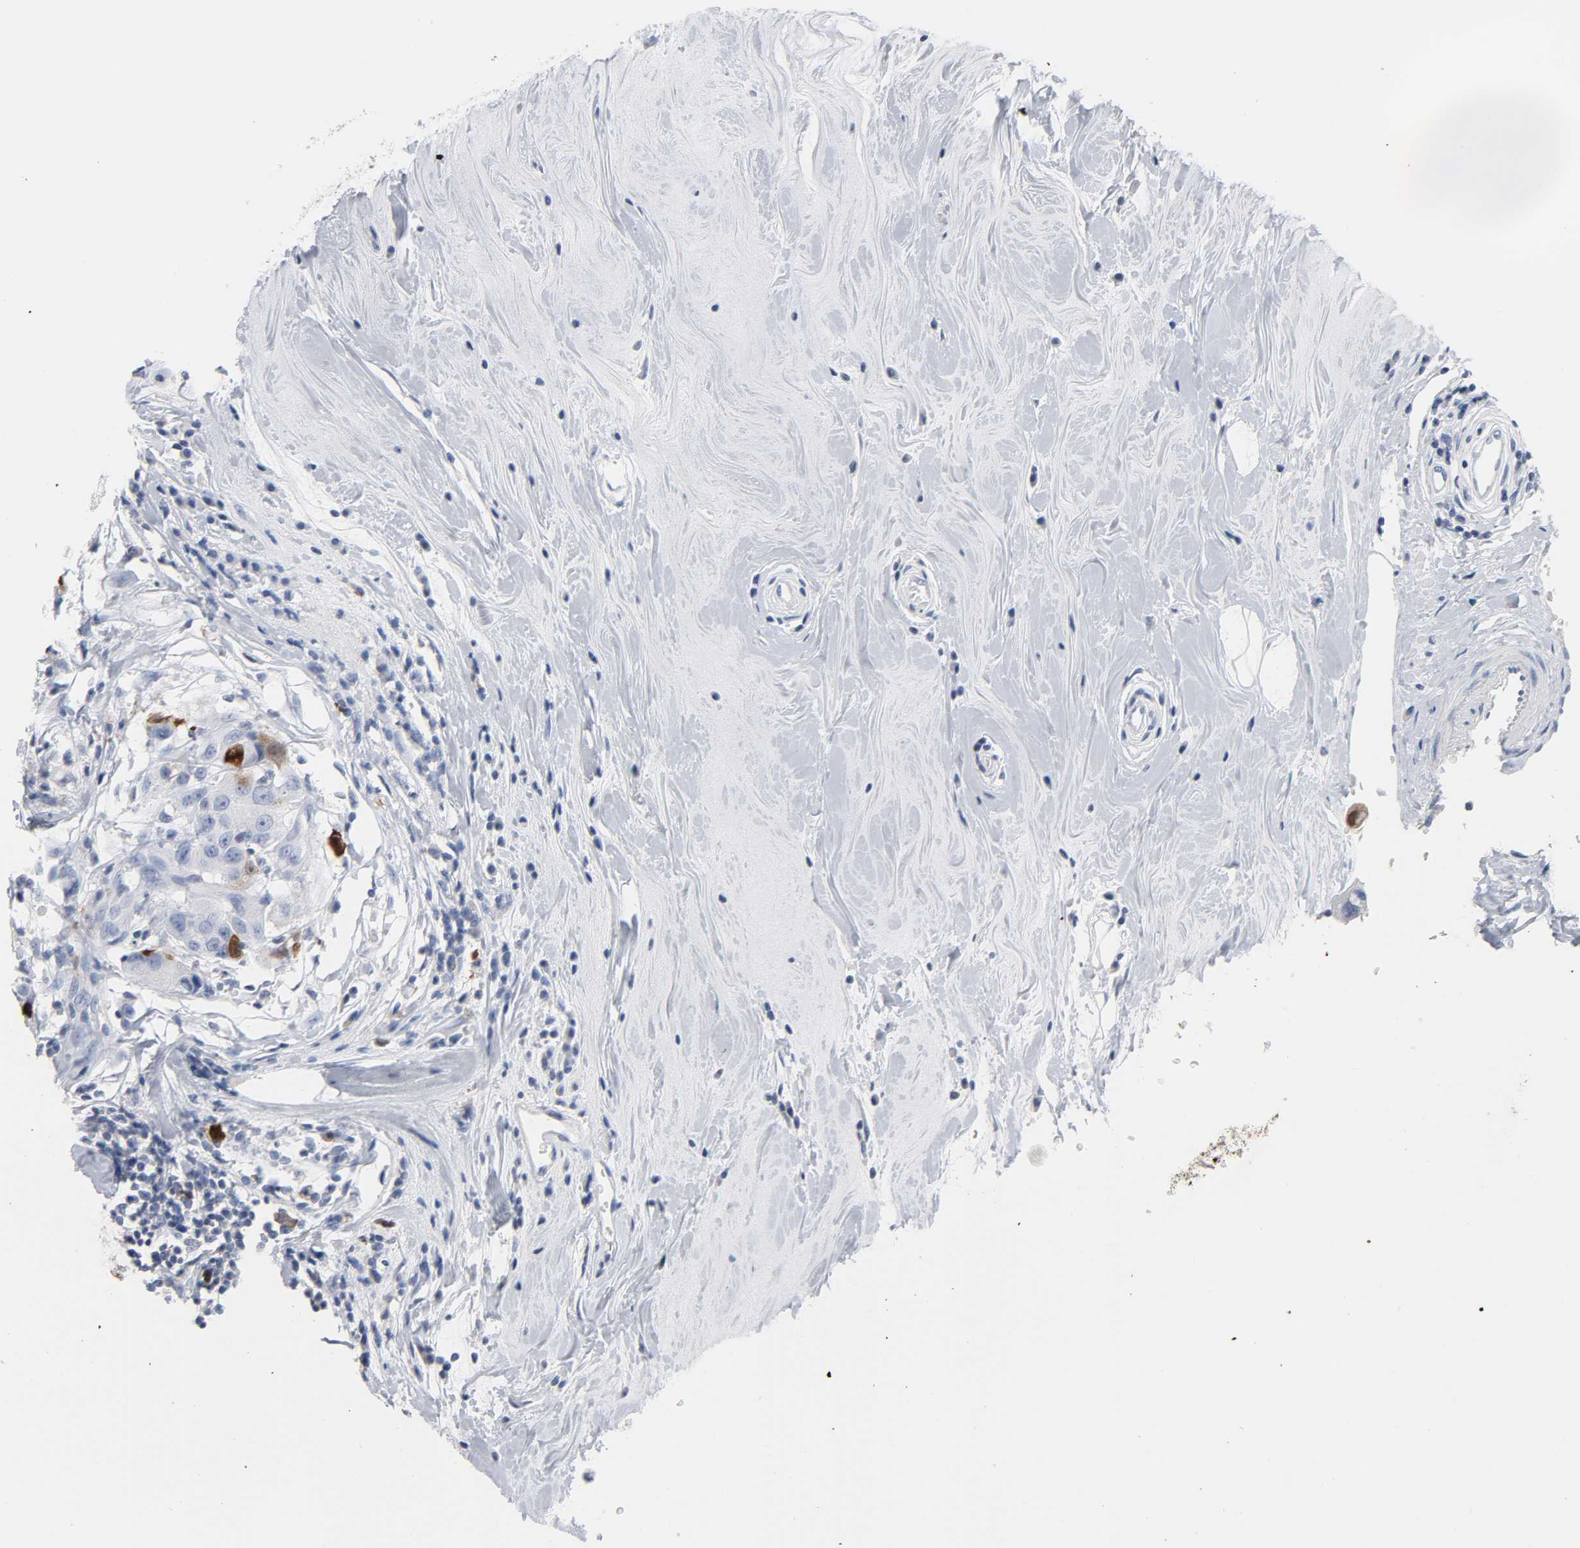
{"staining": {"intensity": "strong", "quantity": "<25%", "location": "cytoplasmic/membranous,nuclear"}, "tissue": "breast cancer", "cell_type": "Tumor cells", "image_type": "cancer", "snomed": [{"axis": "morphology", "description": "Duct carcinoma"}, {"axis": "topography", "description": "Breast"}], "caption": "Protein analysis of invasive ductal carcinoma (breast) tissue demonstrates strong cytoplasmic/membranous and nuclear expression in approximately <25% of tumor cells. (Brightfield microscopy of DAB IHC at high magnification).", "gene": "CDC20", "patient": {"sex": "female", "age": 27}}